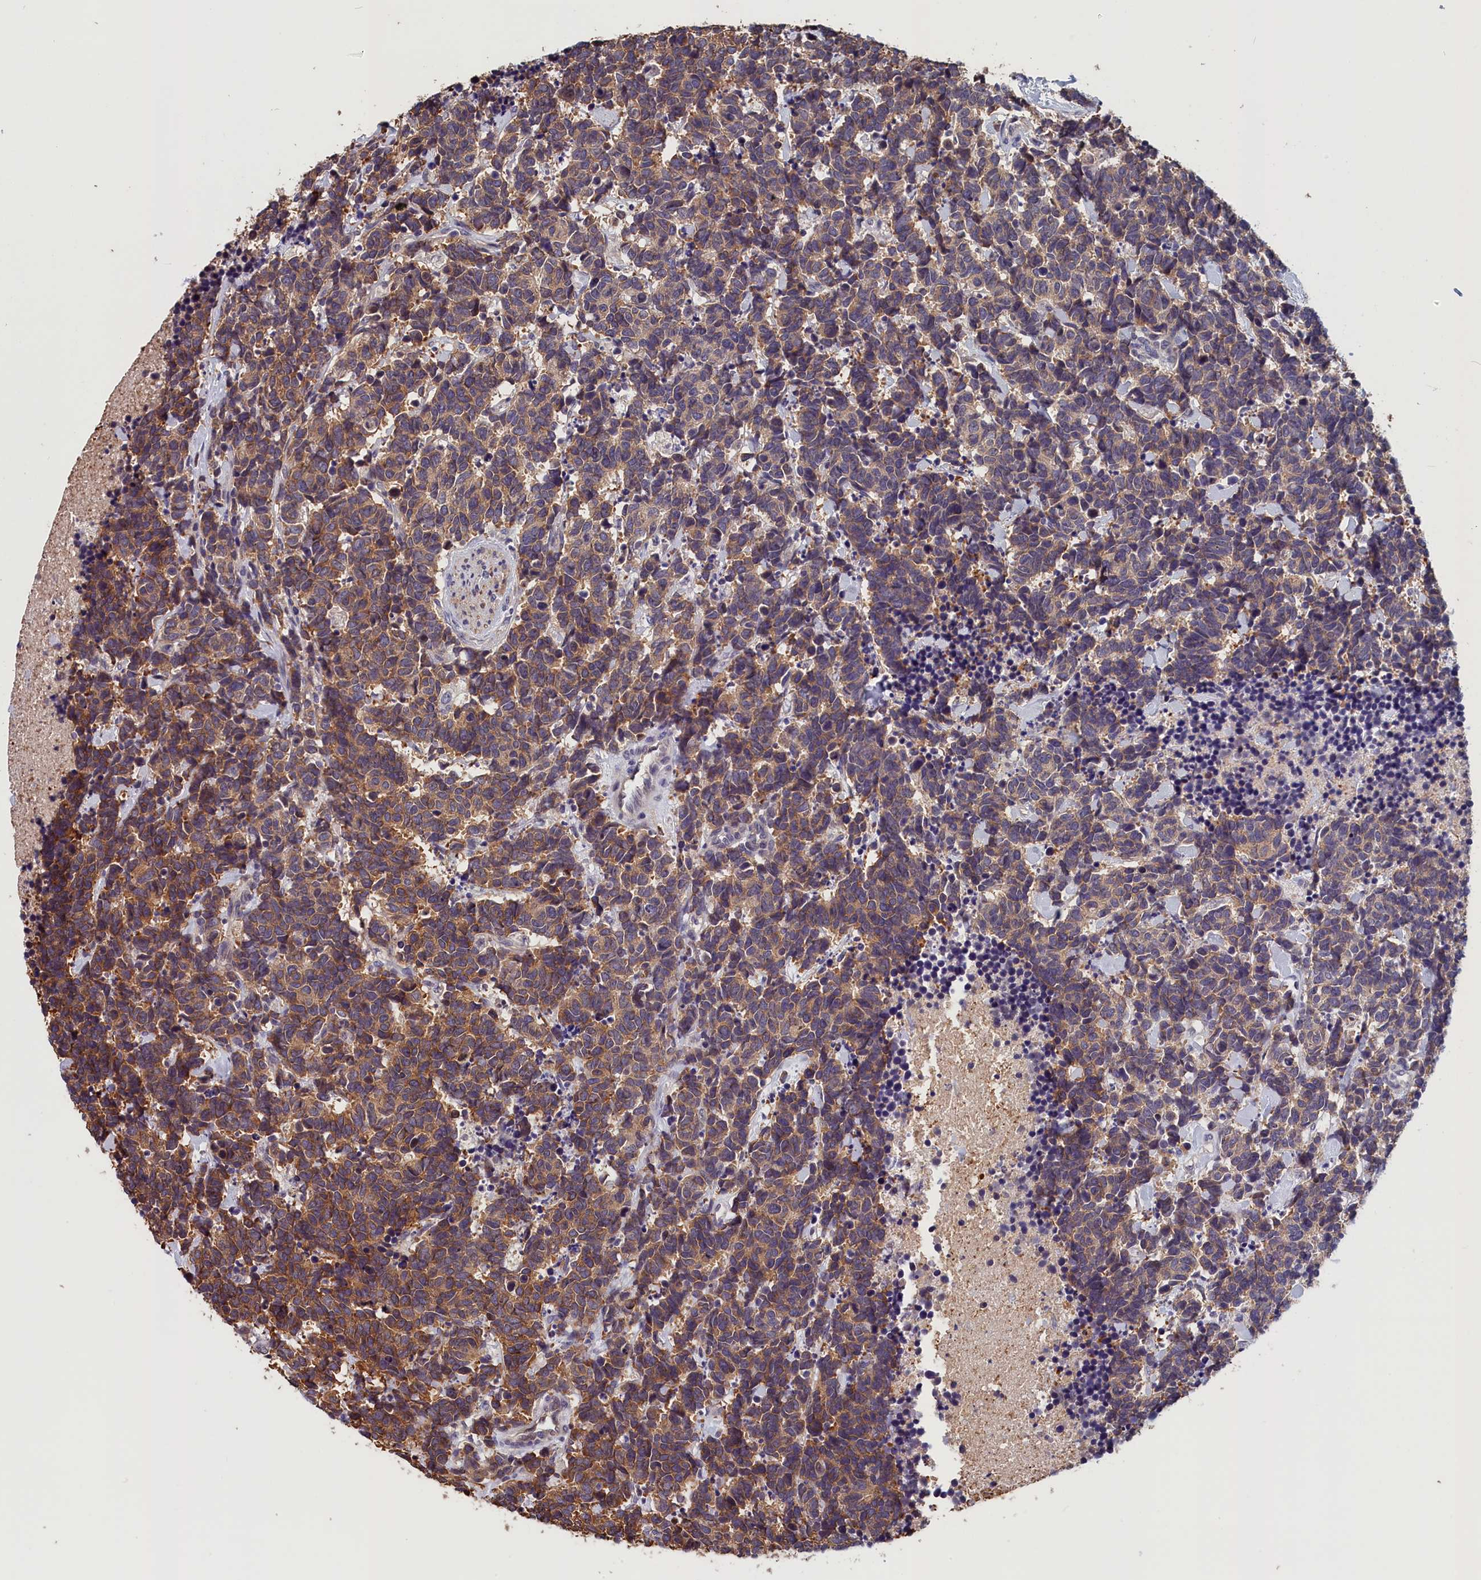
{"staining": {"intensity": "moderate", "quantity": ">75%", "location": "cytoplasmic/membranous"}, "tissue": "carcinoid", "cell_type": "Tumor cells", "image_type": "cancer", "snomed": [{"axis": "morphology", "description": "Carcinoma, NOS"}, {"axis": "morphology", "description": "Carcinoid, malignant, NOS"}, {"axis": "topography", "description": "Prostate"}], "caption": "This histopathology image demonstrates IHC staining of human carcinoma, with medium moderate cytoplasmic/membranous staining in about >75% of tumor cells.", "gene": "TMEM116", "patient": {"sex": "male", "age": 57}}